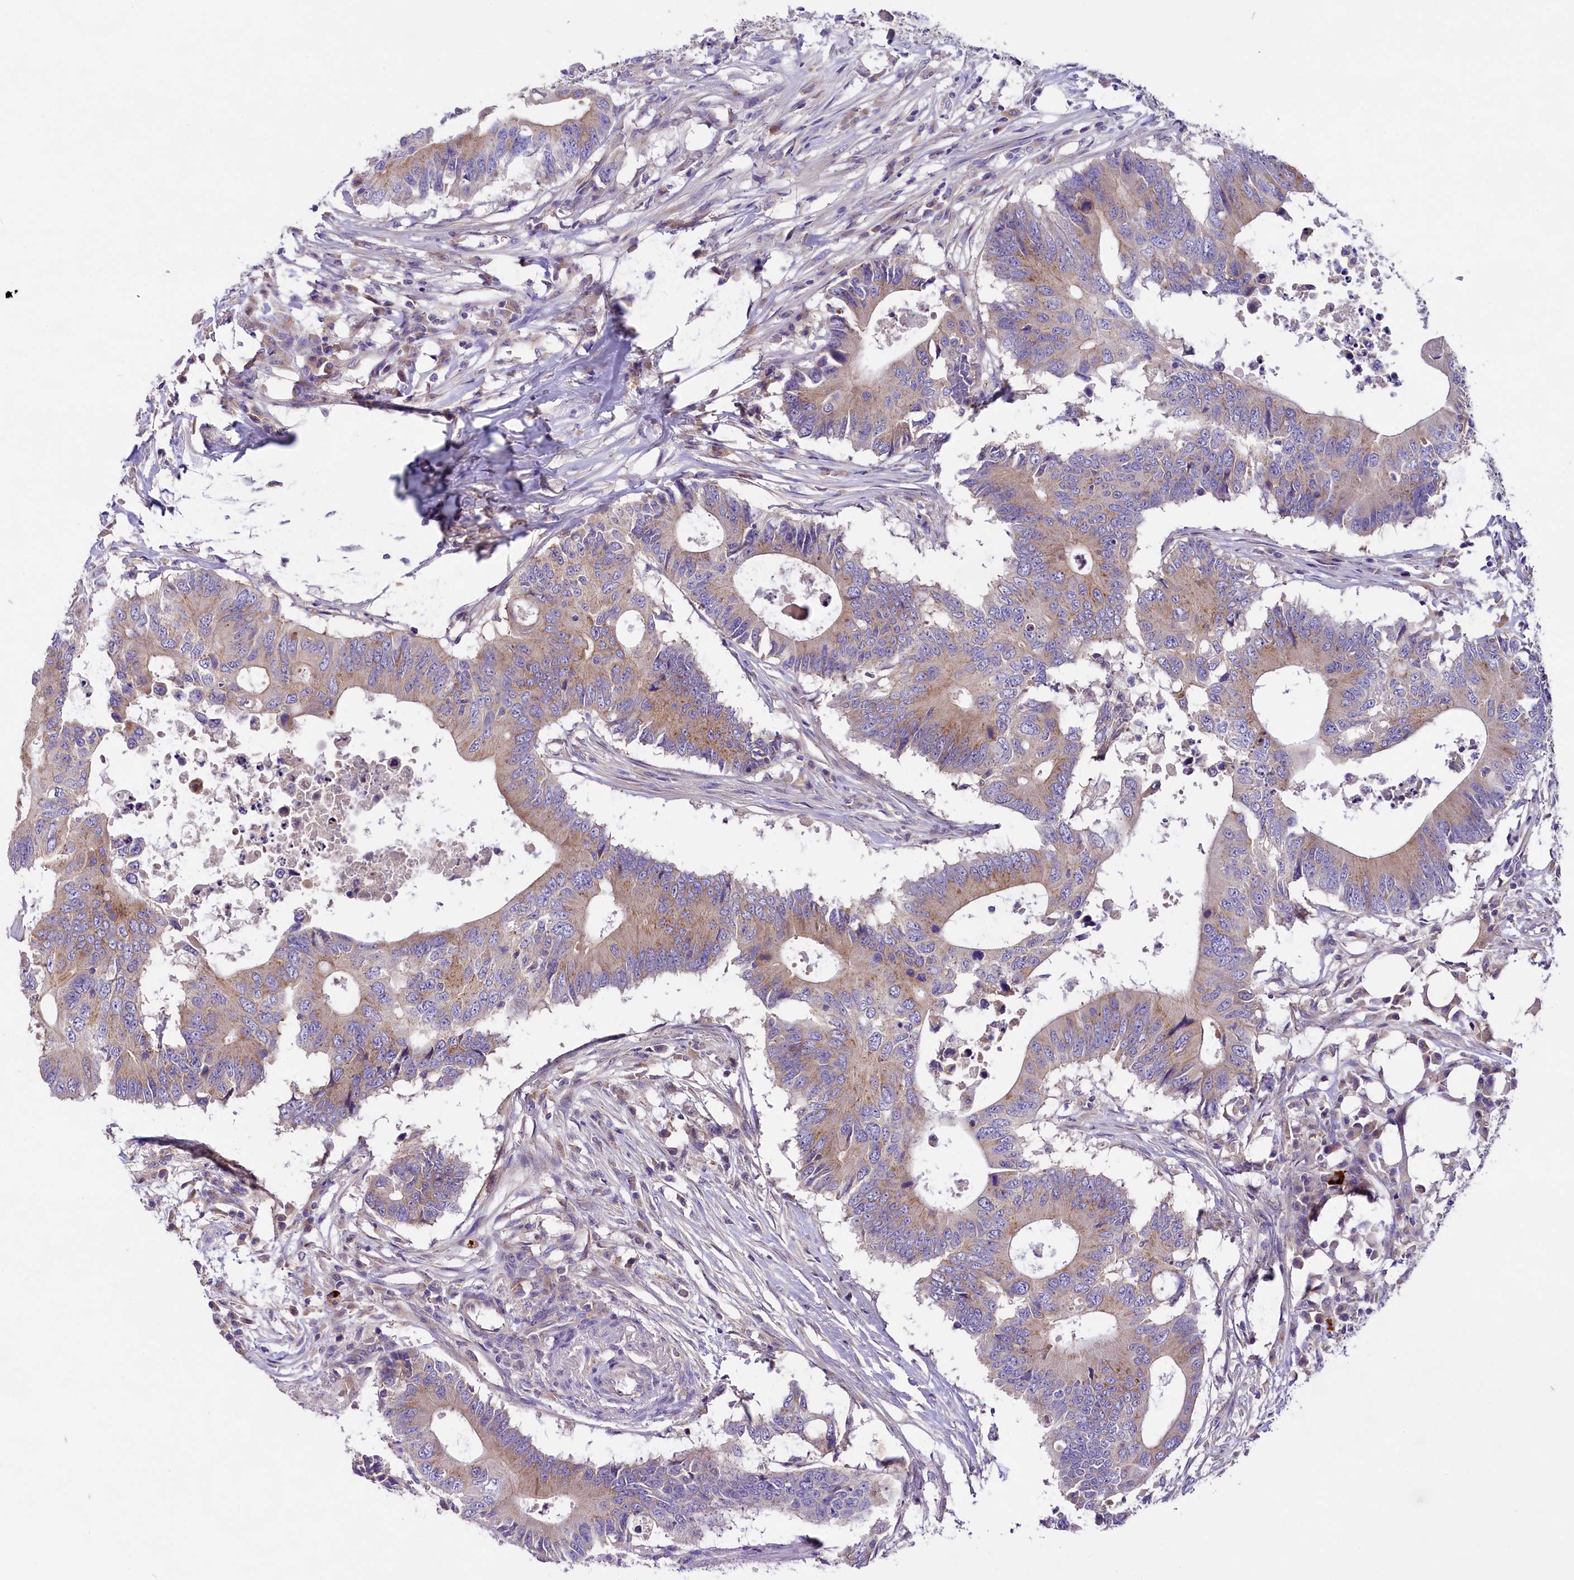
{"staining": {"intensity": "weak", "quantity": "25%-75%", "location": "cytoplasmic/membranous"}, "tissue": "colorectal cancer", "cell_type": "Tumor cells", "image_type": "cancer", "snomed": [{"axis": "morphology", "description": "Adenocarcinoma, NOS"}, {"axis": "topography", "description": "Colon"}], "caption": "Weak cytoplasmic/membranous positivity for a protein is seen in about 25%-75% of tumor cells of colorectal cancer using immunohistochemistry.", "gene": "PEMT", "patient": {"sex": "male", "age": 71}}